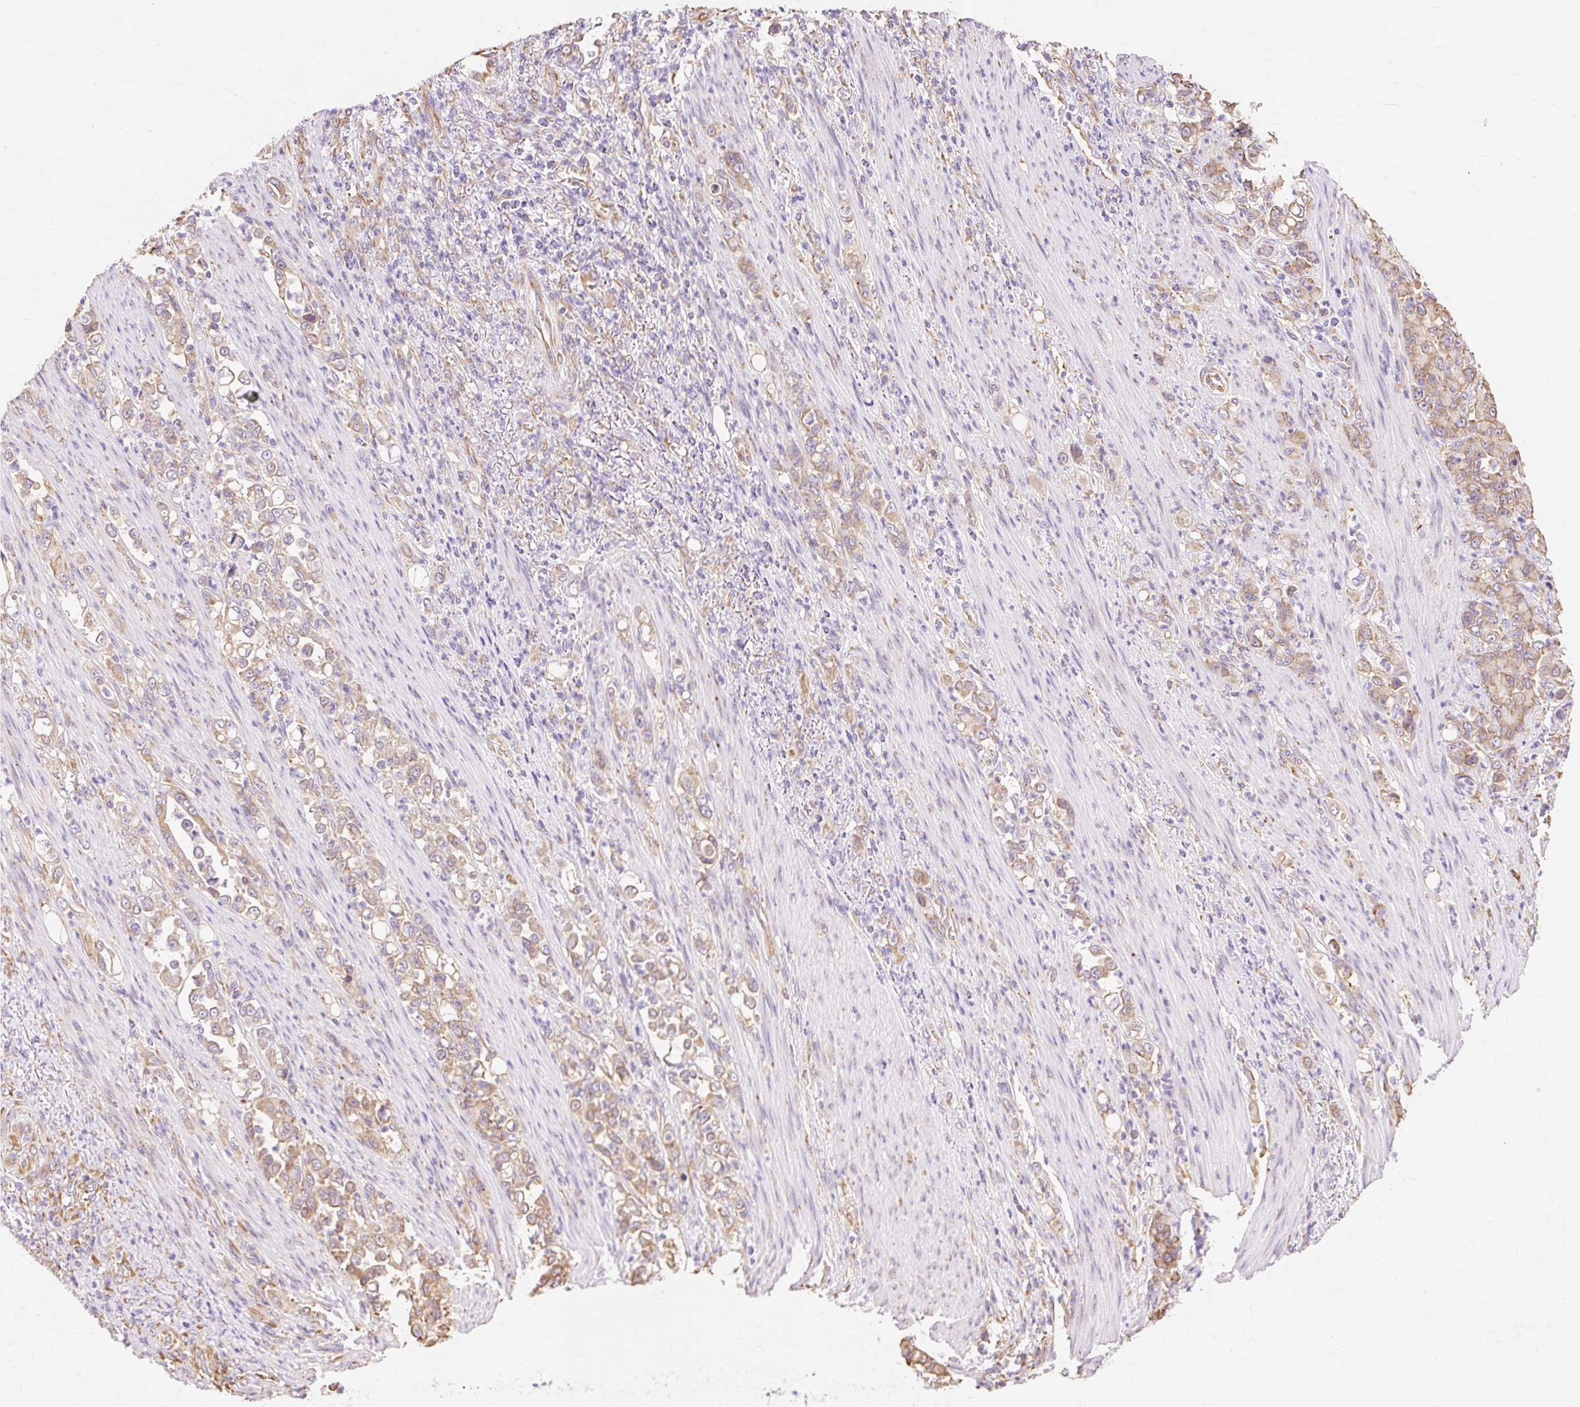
{"staining": {"intensity": "moderate", "quantity": ">75%", "location": "cytoplasmic/membranous"}, "tissue": "stomach cancer", "cell_type": "Tumor cells", "image_type": "cancer", "snomed": [{"axis": "morphology", "description": "Normal tissue, NOS"}, {"axis": "morphology", "description": "Adenocarcinoma, NOS"}, {"axis": "topography", "description": "Stomach"}], "caption": "Immunohistochemistry micrograph of neoplastic tissue: human stomach cancer (adenocarcinoma) stained using IHC displays medium levels of moderate protein expression localized specifically in the cytoplasmic/membranous of tumor cells, appearing as a cytoplasmic/membranous brown color.", "gene": "RPS17", "patient": {"sex": "female", "age": 79}}